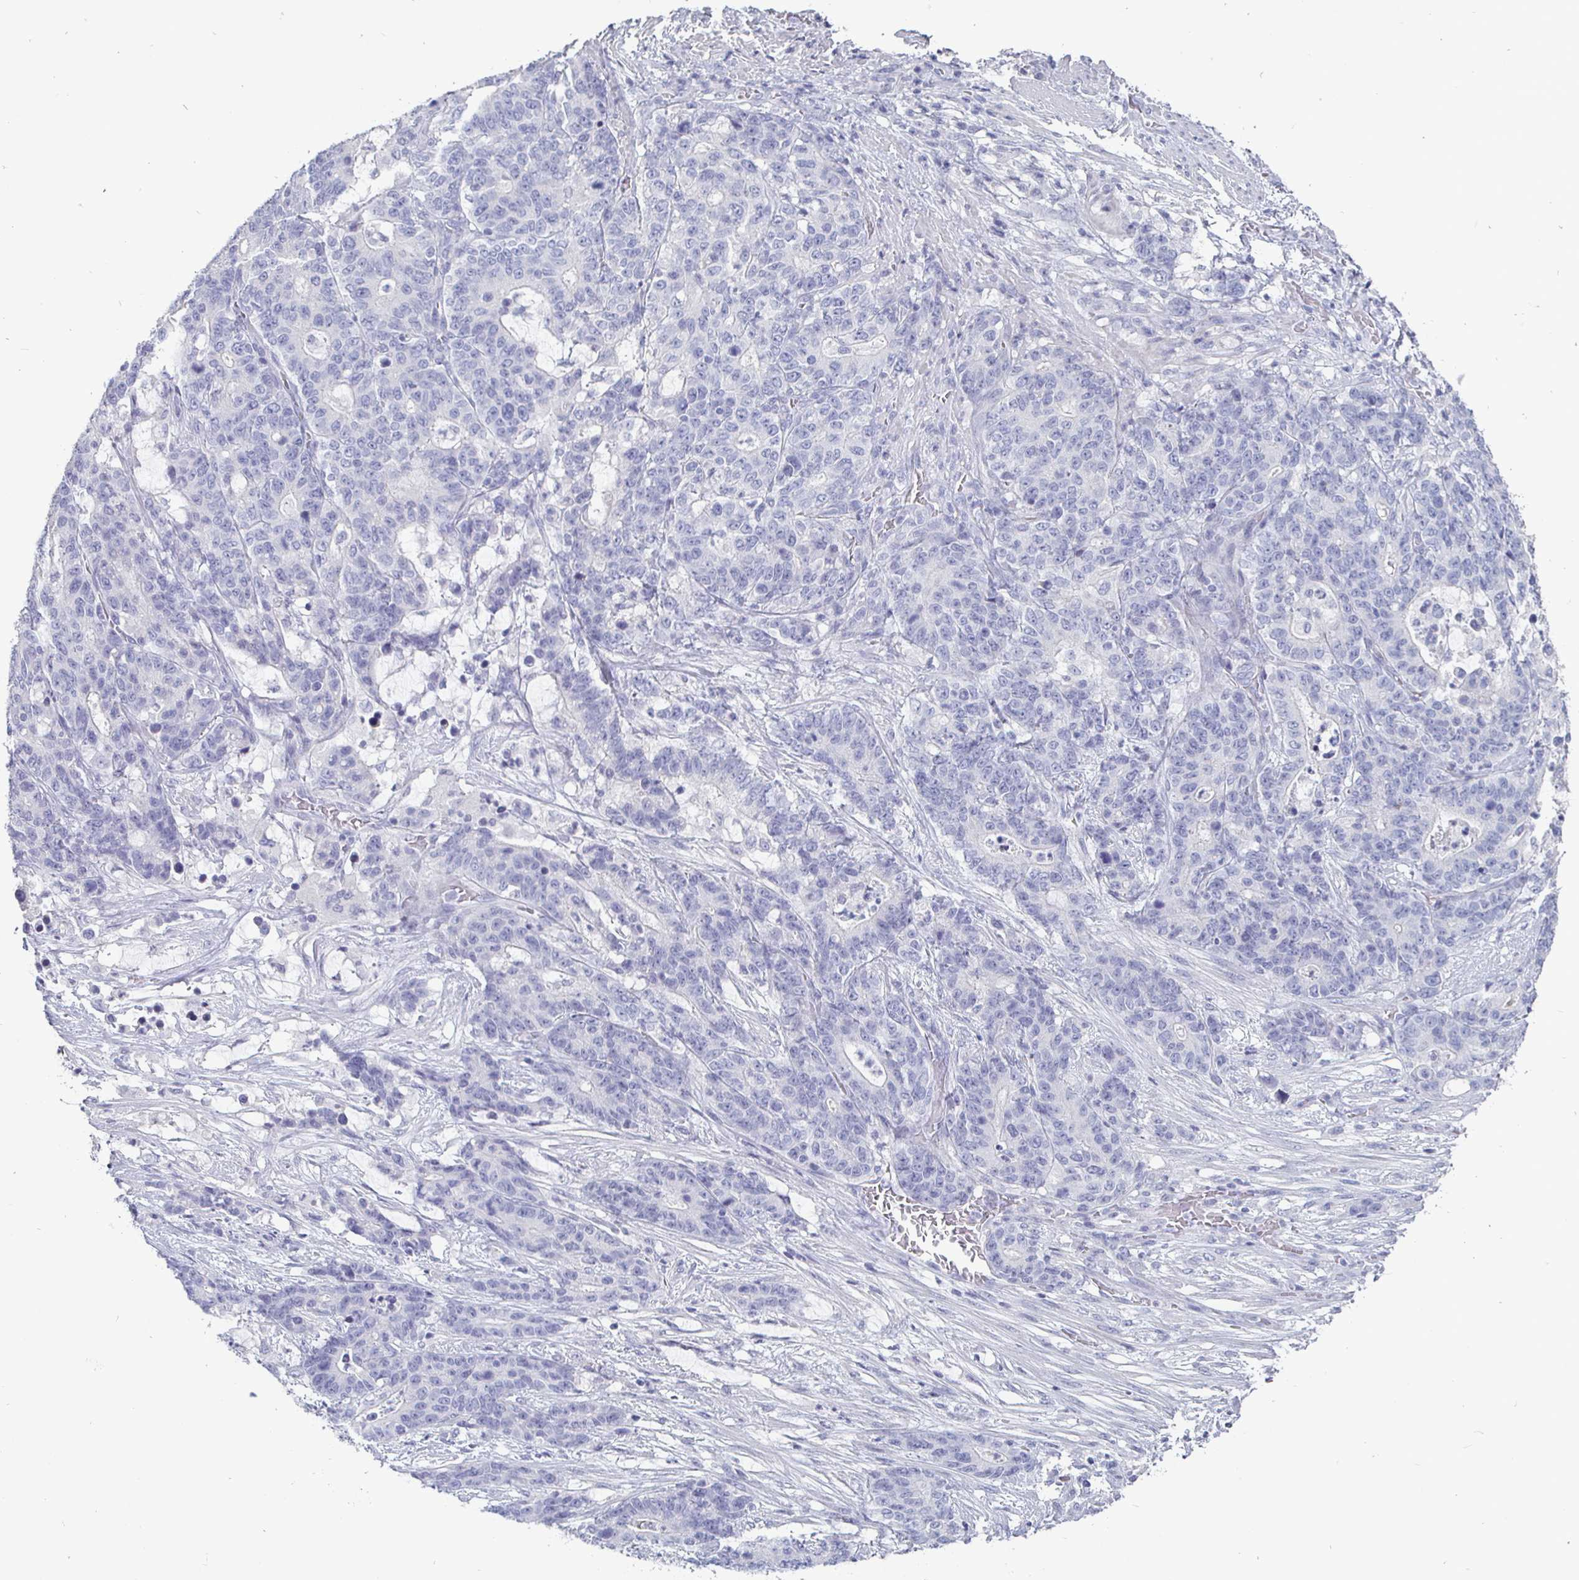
{"staining": {"intensity": "negative", "quantity": "none", "location": "none"}, "tissue": "stomach cancer", "cell_type": "Tumor cells", "image_type": "cancer", "snomed": [{"axis": "morphology", "description": "Normal tissue, NOS"}, {"axis": "morphology", "description": "Adenocarcinoma, NOS"}, {"axis": "topography", "description": "Stomach"}], "caption": "Immunohistochemical staining of human adenocarcinoma (stomach) reveals no significant expression in tumor cells.", "gene": "ENPP1", "patient": {"sex": "female", "age": 64}}